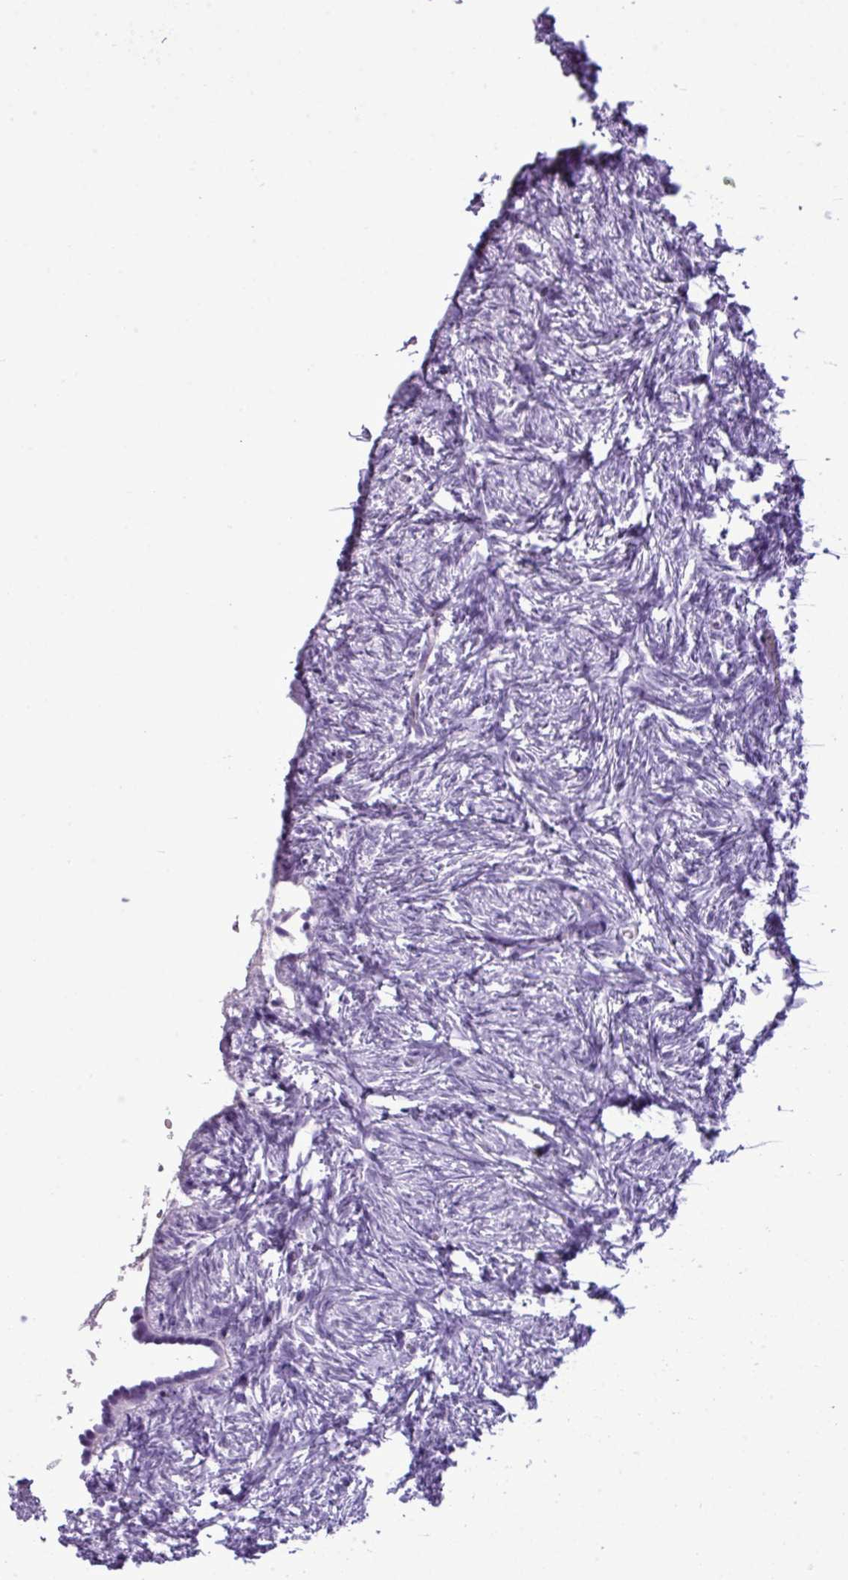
{"staining": {"intensity": "negative", "quantity": "none", "location": "none"}, "tissue": "ovary", "cell_type": "Ovarian stroma cells", "image_type": "normal", "snomed": [{"axis": "morphology", "description": "Normal tissue, NOS"}, {"axis": "topography", "description": "Ovary"}], "caption": "Immunohistochemistry photomicrograph of unremarkable ovary stained for a protein (brown), which demonstrates no expression in ovarian stroma cells.", "gene": "RBMXL2", "patient": {"sex": "female", "age": 51}}